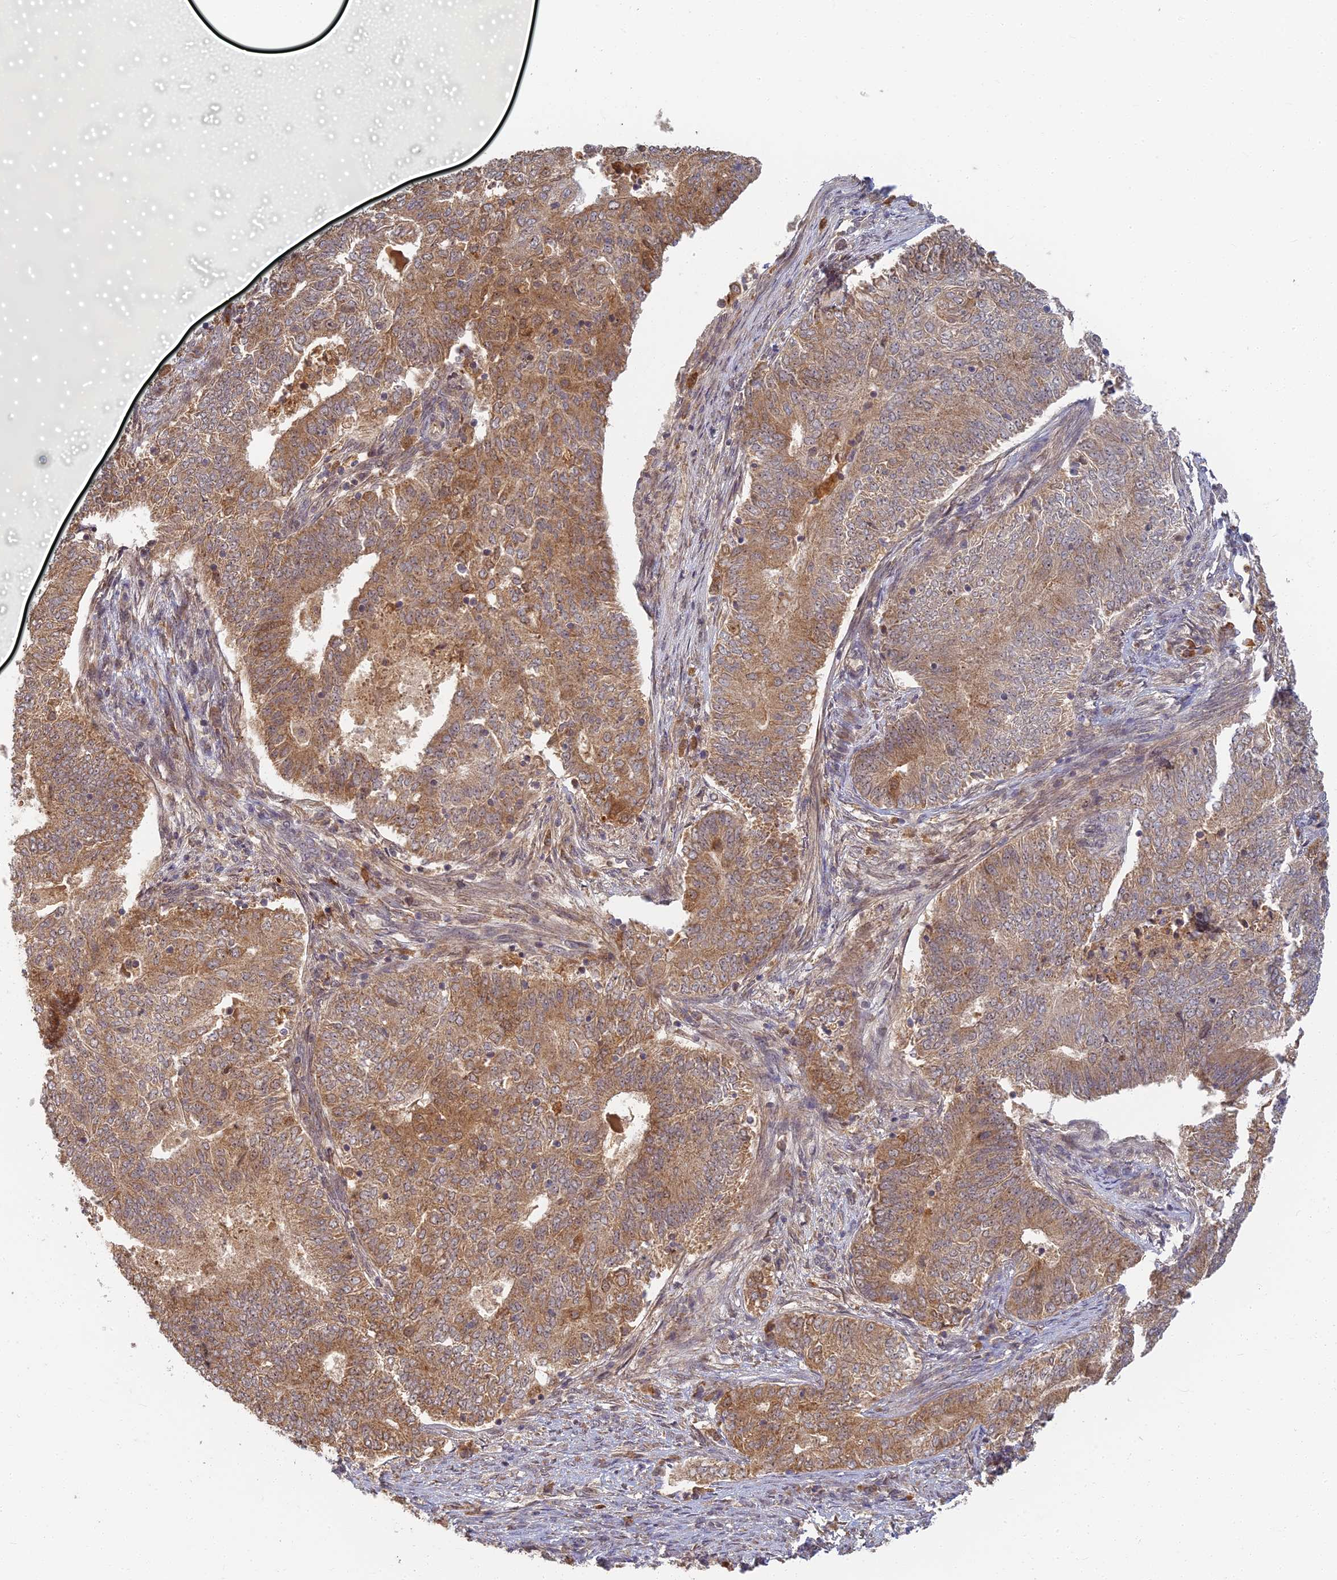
{"staining": {"intensity": "moderate", "quantity": ">75%", "location": "cytoplasmic/membranous"}, "tissue": "endometrial cancer", "cell_type": "Tumor cells", "image_type": "cancer", "snomed": [{"axis": "morphology", "description": "Adenocarcinoma, NOS"}, {"axis": "topography", "description": "Endometrium"}], "caption": "Endometrial cancer tissue shows moderate cytoplasmic/membranous staining in approximately >75% of tumor cells", "gene": "RGL3", "patient": {"sex": "female", "age": 62}}